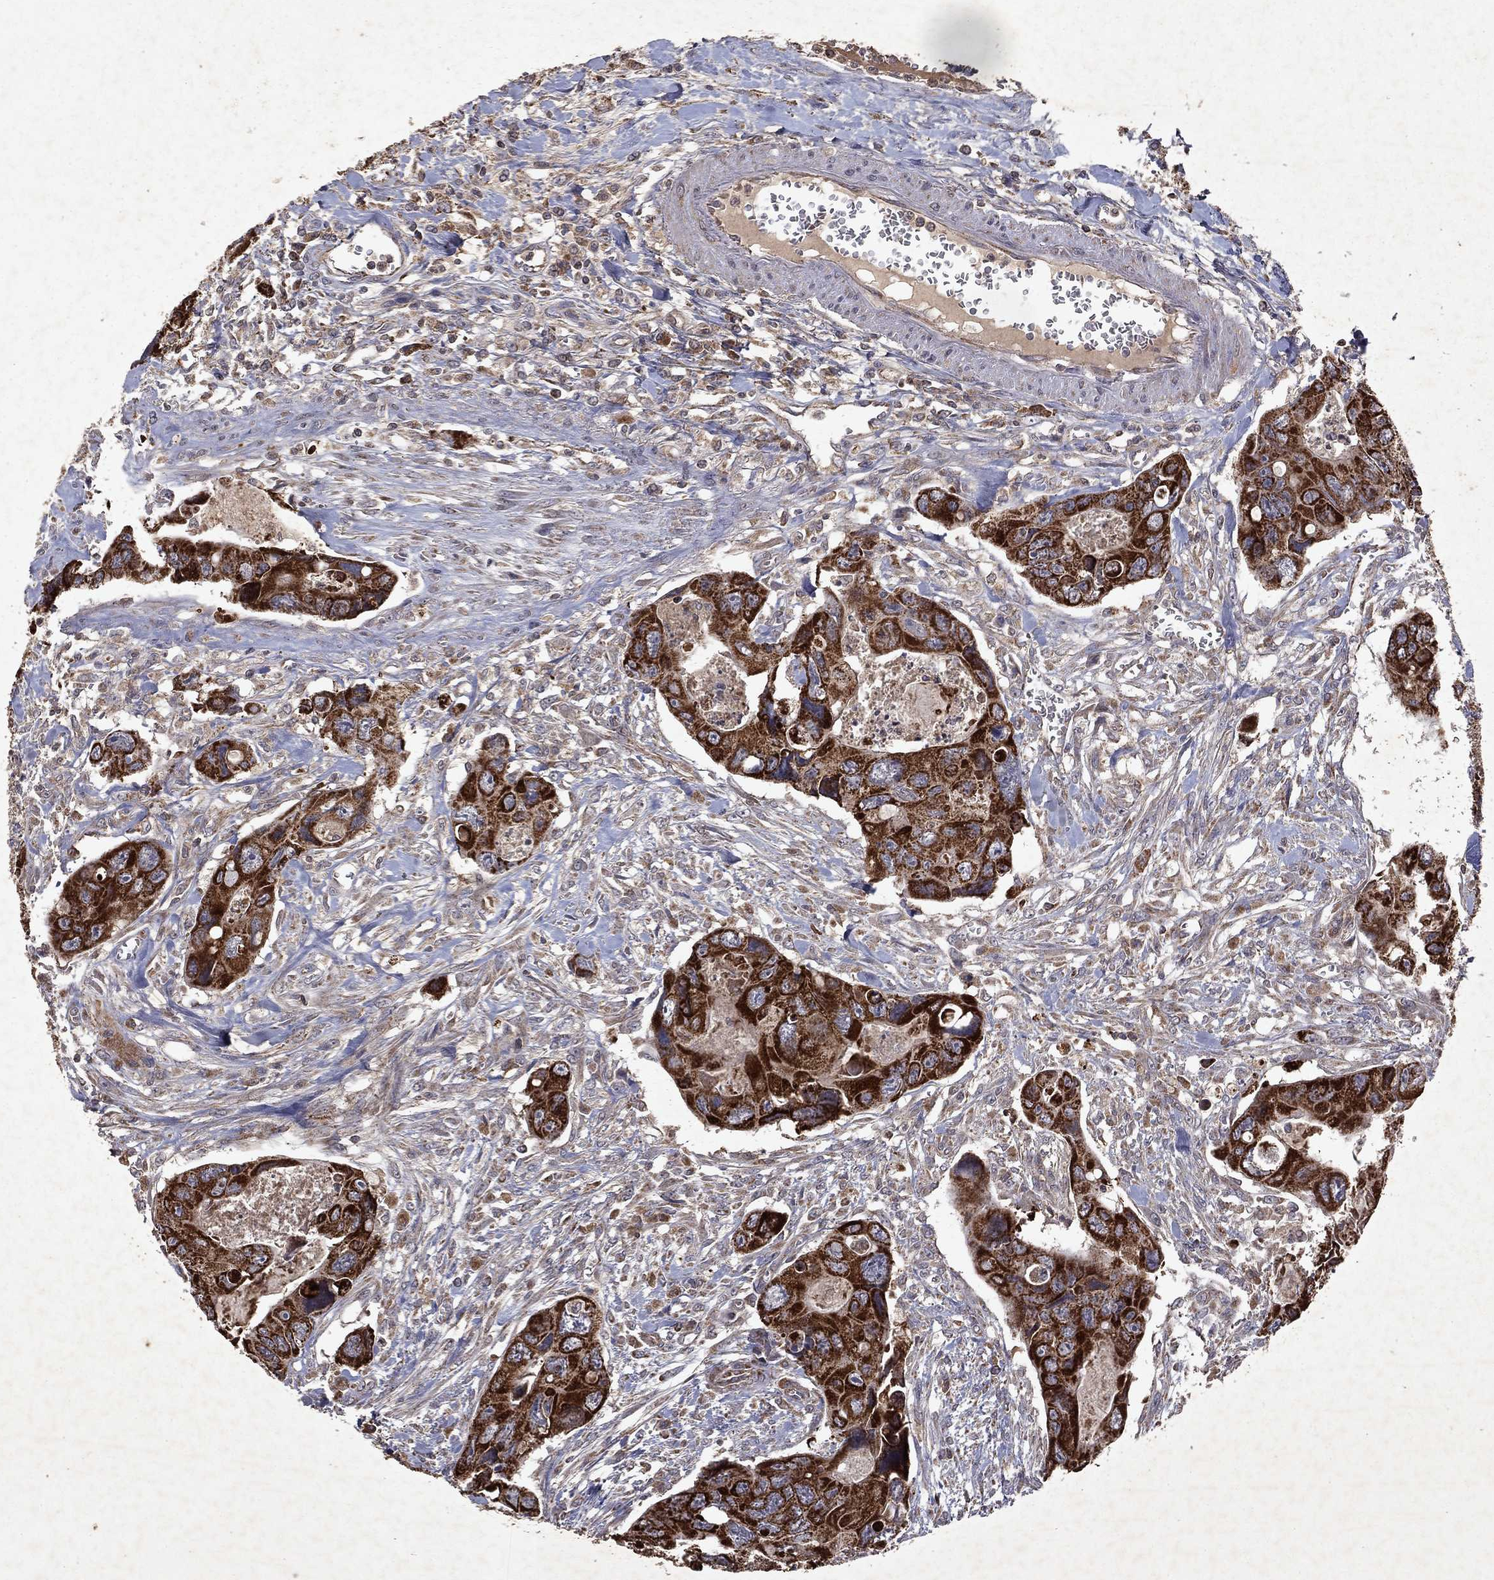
{"staining": {"intensity": "strong", "quantity": ">75%", "location": "cytoplasmic/membranous"}, "tissue": "colorectal cancer", "cell_type": "Tumor cells", "image_type": "cancer", "snomed": [{"axis": "morphology", "description": "Adenocarcinoma, NOS"}, {"axis": "topography", "description": "Rectum"}], "caption": "Adenocarcinoma (colorectal) stained for a protein displays strong cytoplasmic/membranous positivity in tumor cells.", "gene": "PYROXD2", "patient": {"sex": "male", "age": 62}}